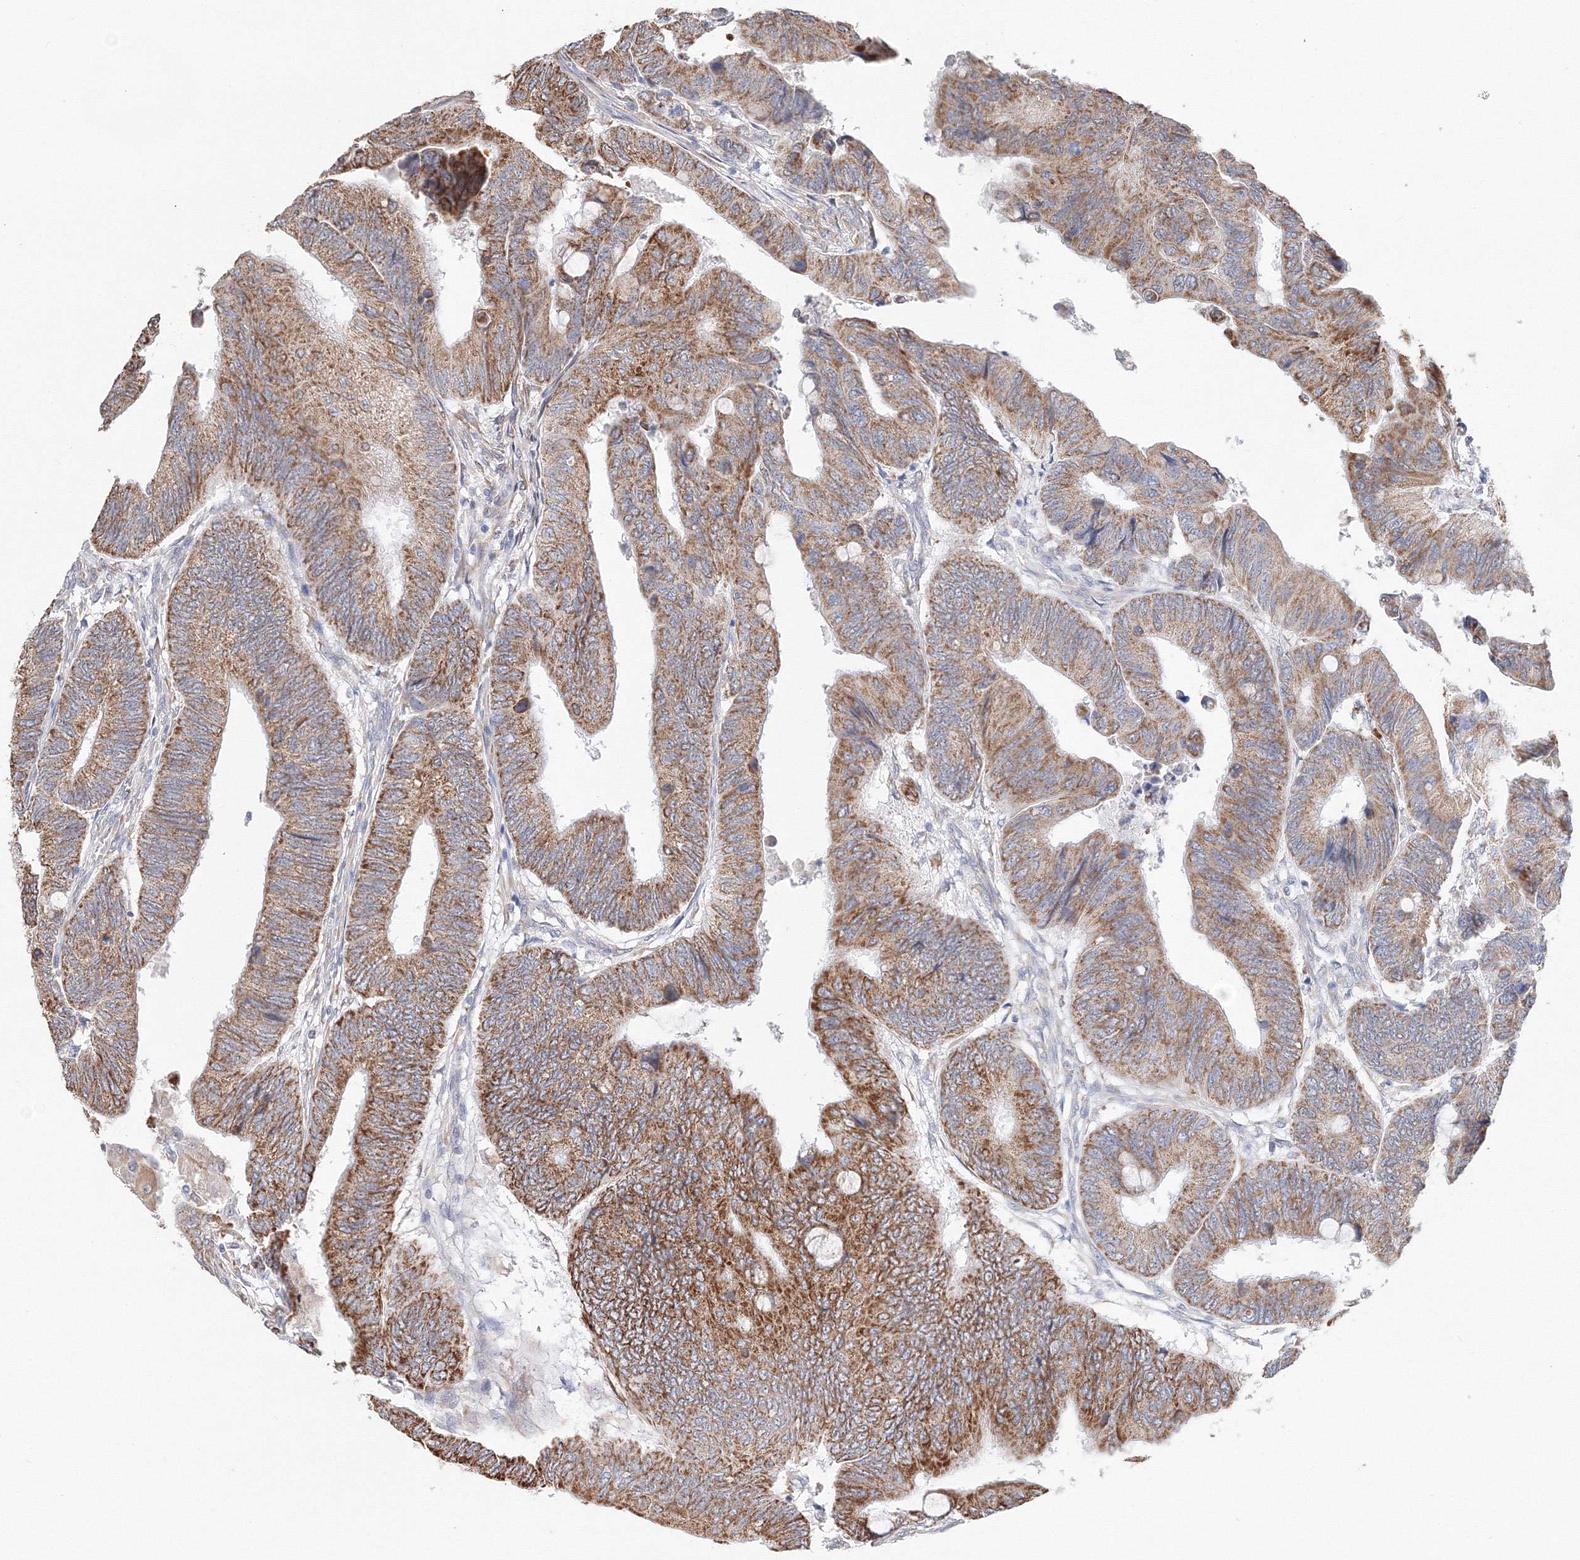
{"staining": {"intensity": "strong", "quantity": ">75%", "location": "cytoplasmic/membranous"}, "tissue": "colorectal cancer", "cell_type": "Tumor cells", "image_type": "cancer", "snomed": [{"axis": "morphology", "description": "Normal tissue, NOS"}, {"axis": "morphology", "description": "Adenocarcinoma, NOS"}, {"axis": "topography", "description": "Rectum"}, {"axis": "topography", "description": "Peripheral nerve tissue"}], "caption": "Colorectal cancer (adenocarcinoma) tissue displays strong cytoplasmic/membranous staining in approximately >75% of tumor cells", "gene": "DHRS12", "patient": {"sex": "male", "age": 92}}